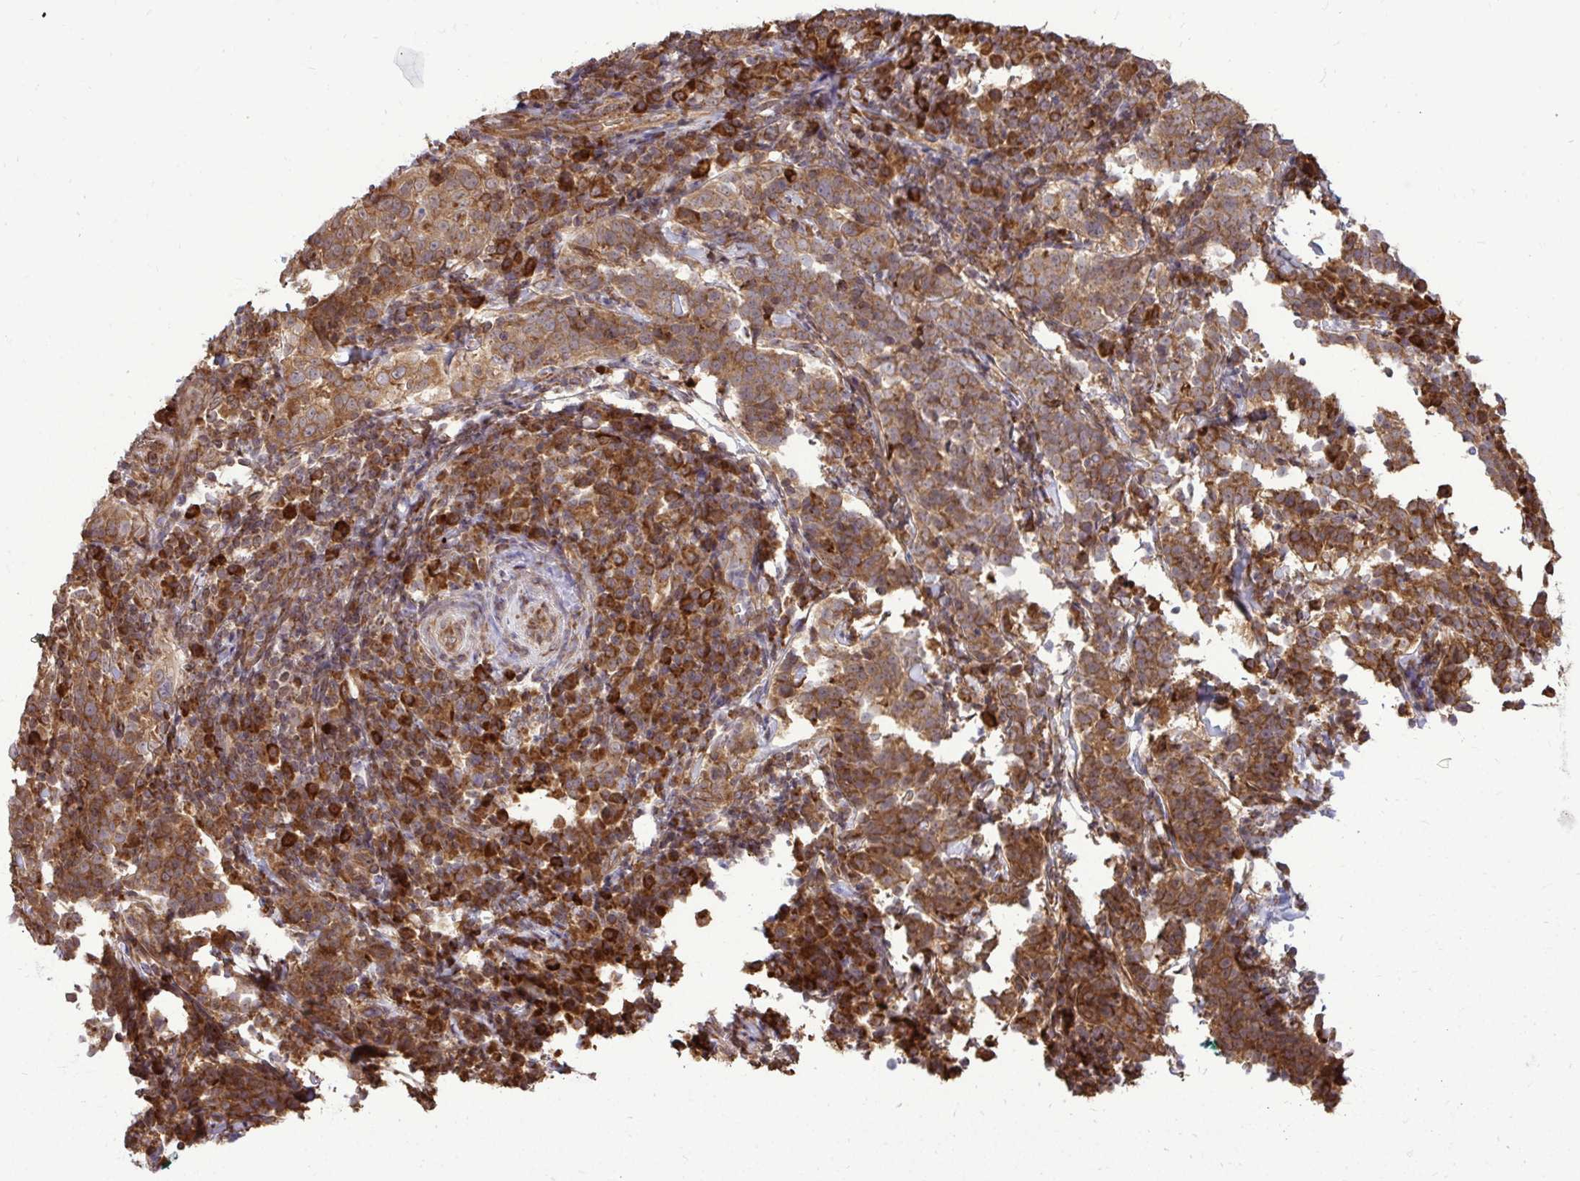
{"staining": {"intensity": "moderate", "quantity": ">75%", "location": "cytoplasmic/membranous"}, "tissue": "cervical cancer", "cell_type": "Tumor cells", "image_type": "cancer", "snomed": [{"axis": "morphology", "description": "Squamous cell carcinoma, NOS"}, {"axis": "topography", "description": "Cervix"}], "caption": "Tumor cells demonstrate medium levels of moderate cytoplasmic/membranous staining in approximately >75% of cells in squamous cell carcinoma (cervical).", "gene": "FMR1", "patient": {"sex": "female", "age": 75}}